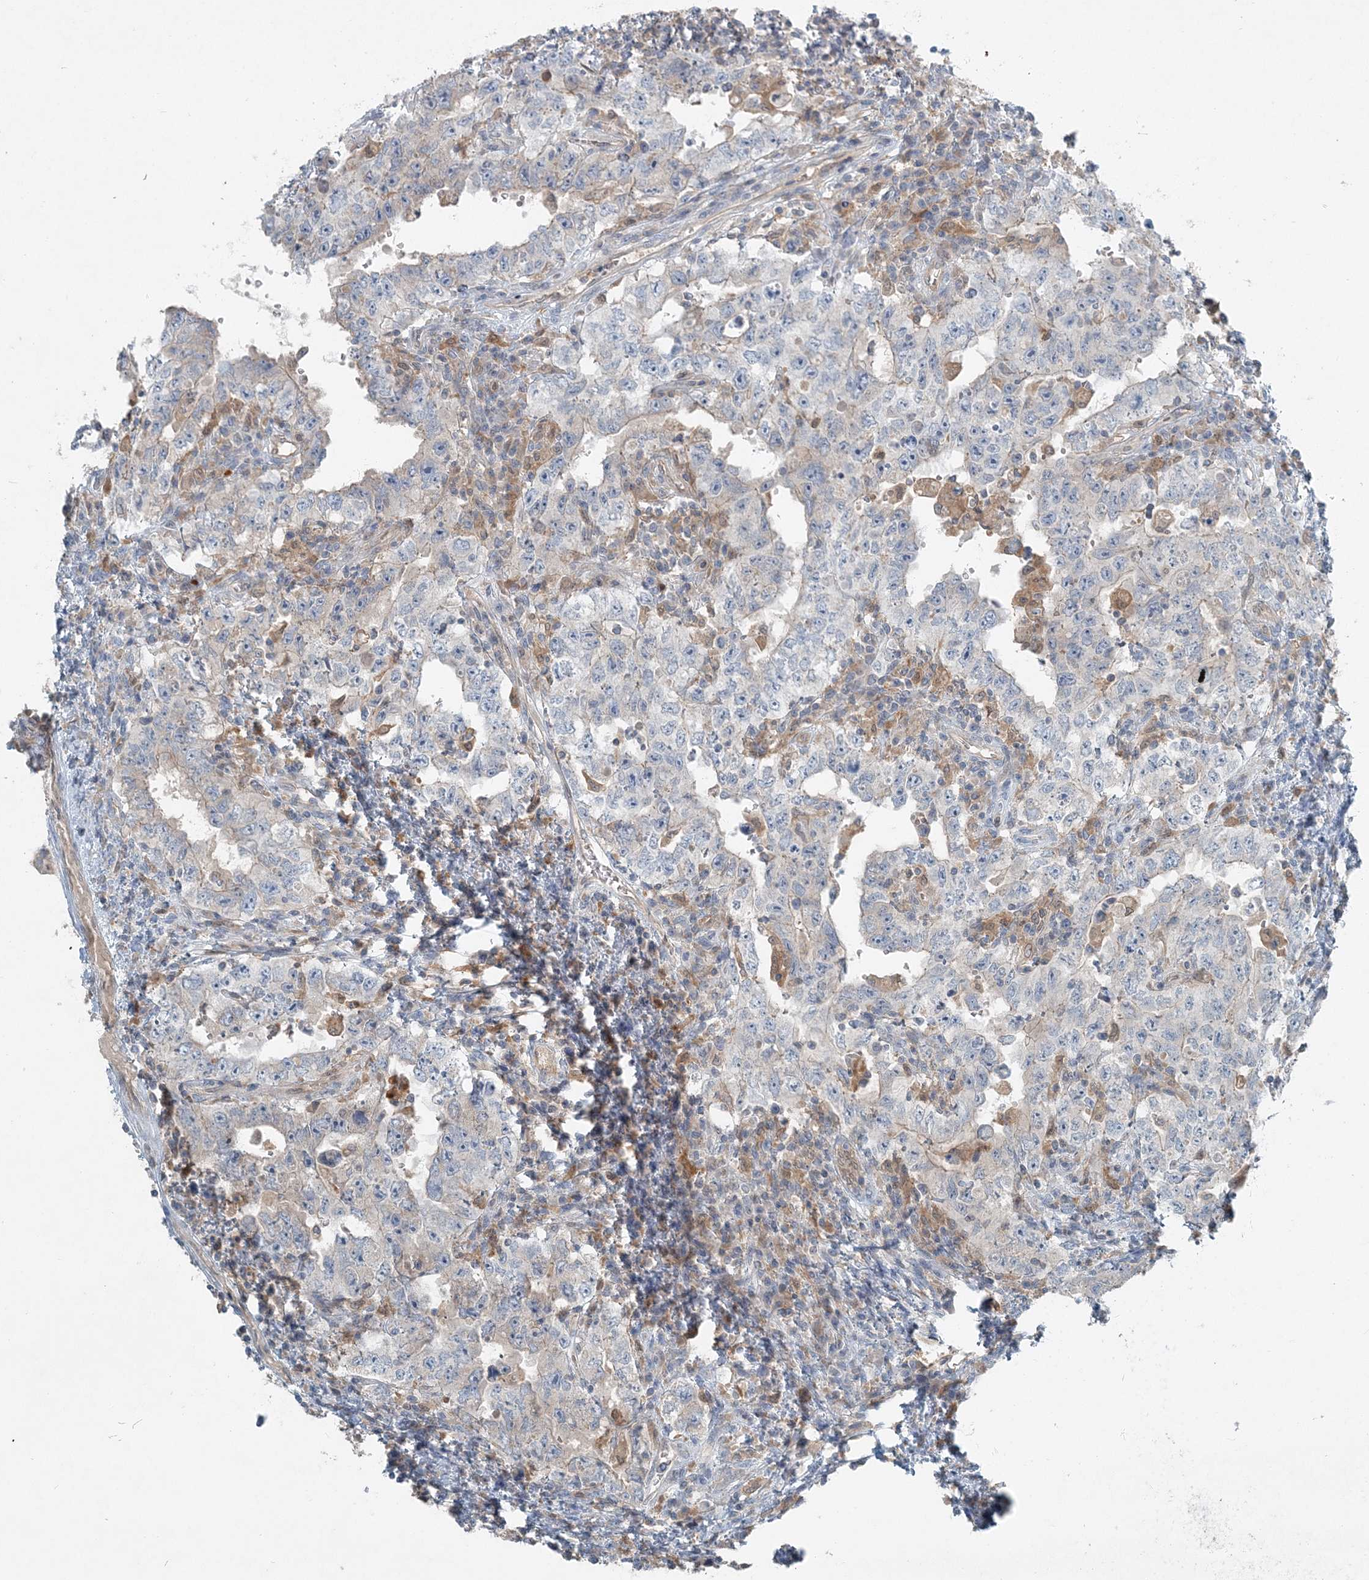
{"staining": {"intensity": "negative", "quantity": "none", "location": "none"}, "tissue": "testis cancer", "cell_type": "Tumor cells", "image_type": "cancer", "snomed": [{"axis": "morphology", "description": "Carcinoma, Embryonal, NOS"}, {"axis": "topography", "description": "Testis"}], "caption": "IHC of human testis embryonal carcinoma displays no expression in tumor cells.", "gene": "ARMH1", "patient": {"sex": "male", "age": 26}}